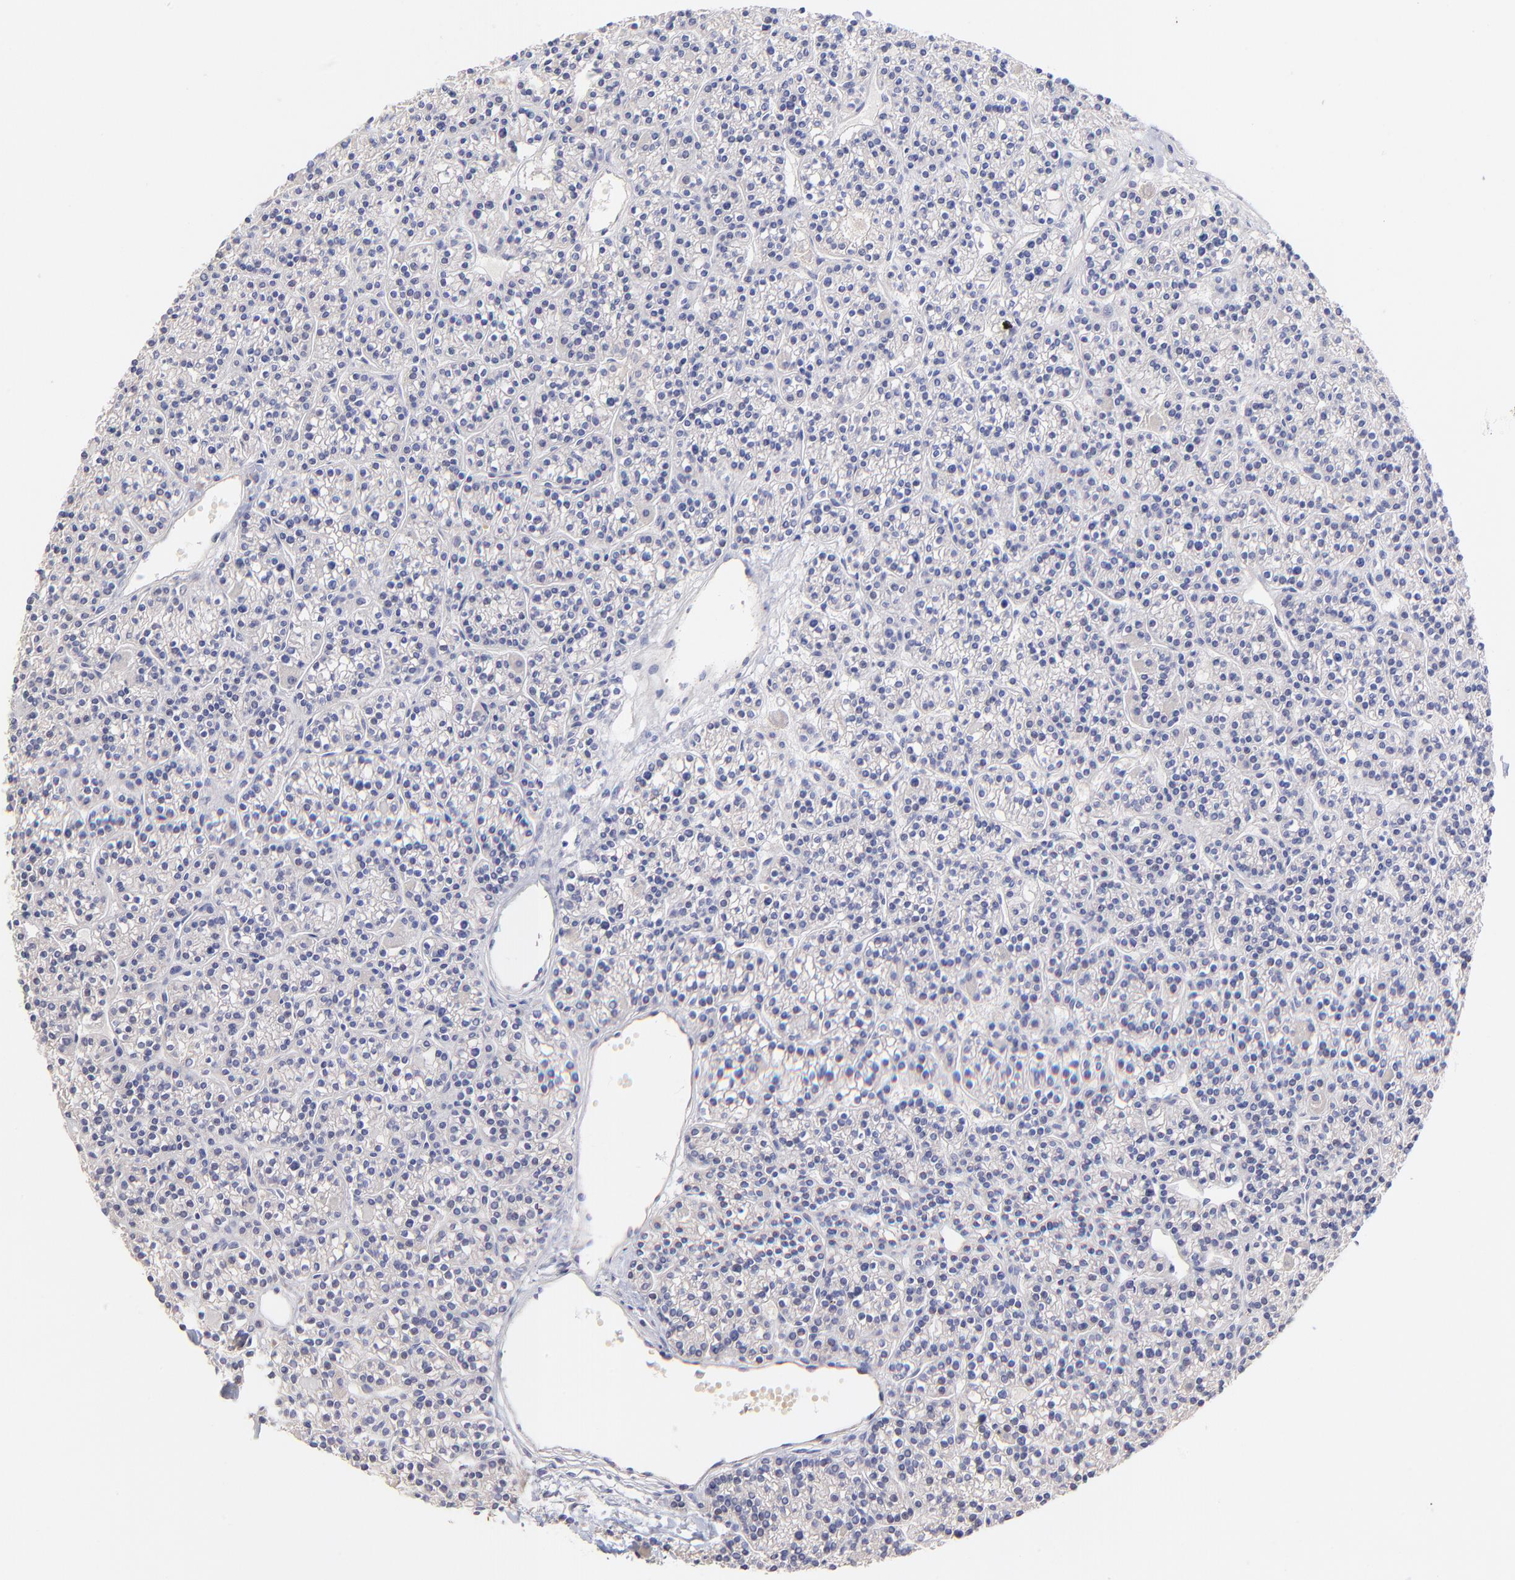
{"staining": {"intensity": "negative", "quantity": "none", "location": "none"}, "tissue": "parathyroid gland", "cell_type": "Glandular cells", "image_type": "normal", "snomed": [{"axis": "morphology", "description": "Normal tissue, NOS"}, {"axis": "topography", "description": "Parathyroid gland"}], "caption": "High power microscopy photomicrograph of an immunohistochemistry image of benign parathyroid gland, revealing no significant positivity in glandular cells.", "gene": "RAB3A", "patient": {"sex": "female", "age": 50}}